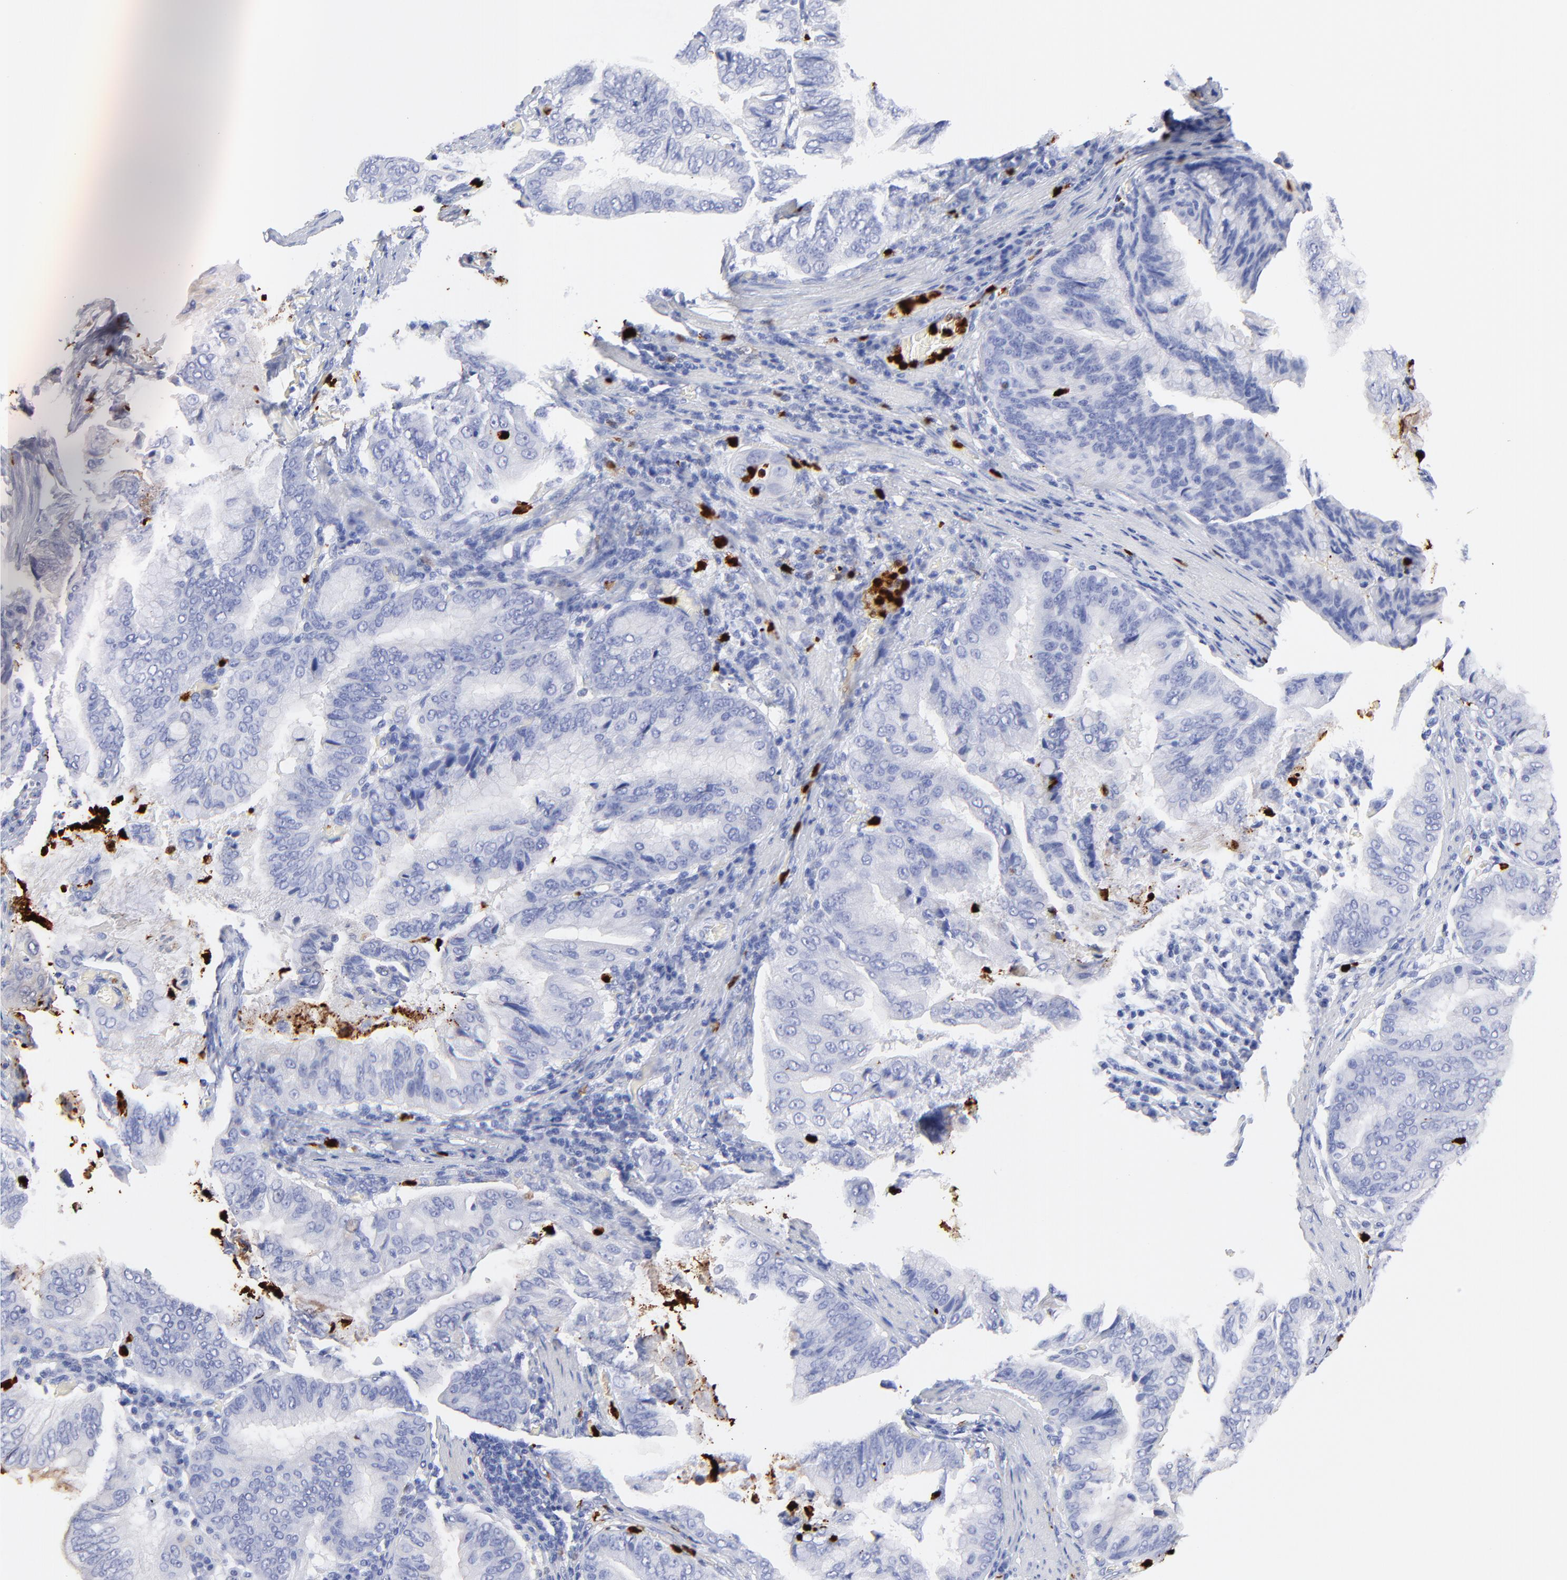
{"staining": {"intensity": "negative", "quantity": "none", "location": "none"}, "tissue": "stomach cancer", "cell_type": "Tumor cells", "image_type": "cancer", "snomed": [{"axis": "morphology", "description": "Adenocarcinoma, NOS"}, {"axis": "topography", "description": "Stomach, upper"}], "caption": "The histopathology image reveals no staining of tumor cells in stomach adenocarcinoma.", "gene": "S100A12", "patient": {"sex": "male", "age": 80}}